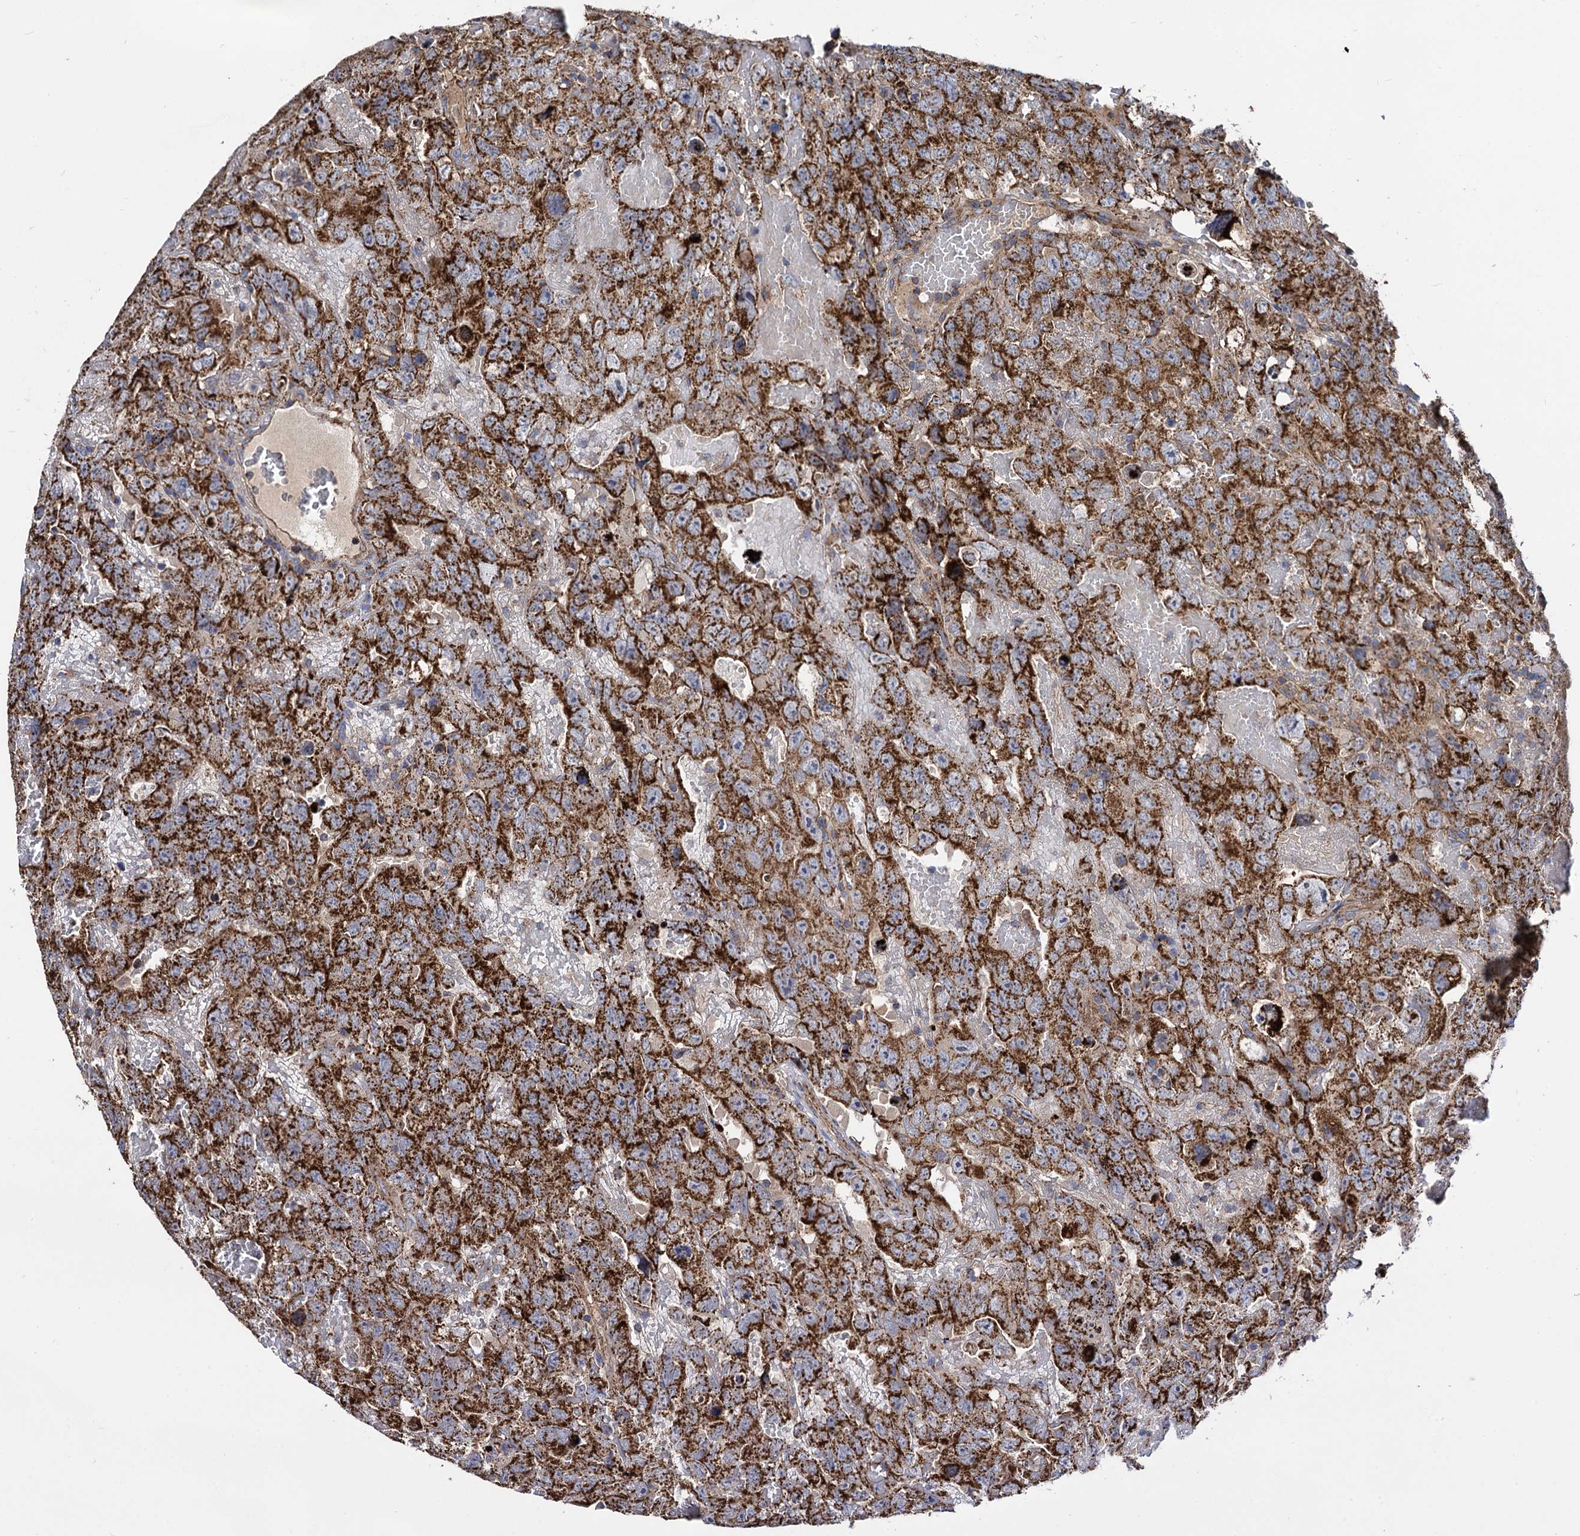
{"staining": {"intensity": "strong", "quantity": ">75%", "location": "cytoplasmic/membranous"}, "tissue": "testis cancer", "cell_type": "Tumor cells", "image_type": "cancer", "snomed": [{"axis": "morphology", "description": "Carcinoma, Embryonal, NOS"}, {"axis": "topography", "description": "Testis"}], "caption": "Brown immunohistochemical staining in testis cancer shows strong cytoplasmic/membranous expression in about >75% of tumor cells.", "gene": "IQCH", "patient": {"sex": "male", "age": 45}}